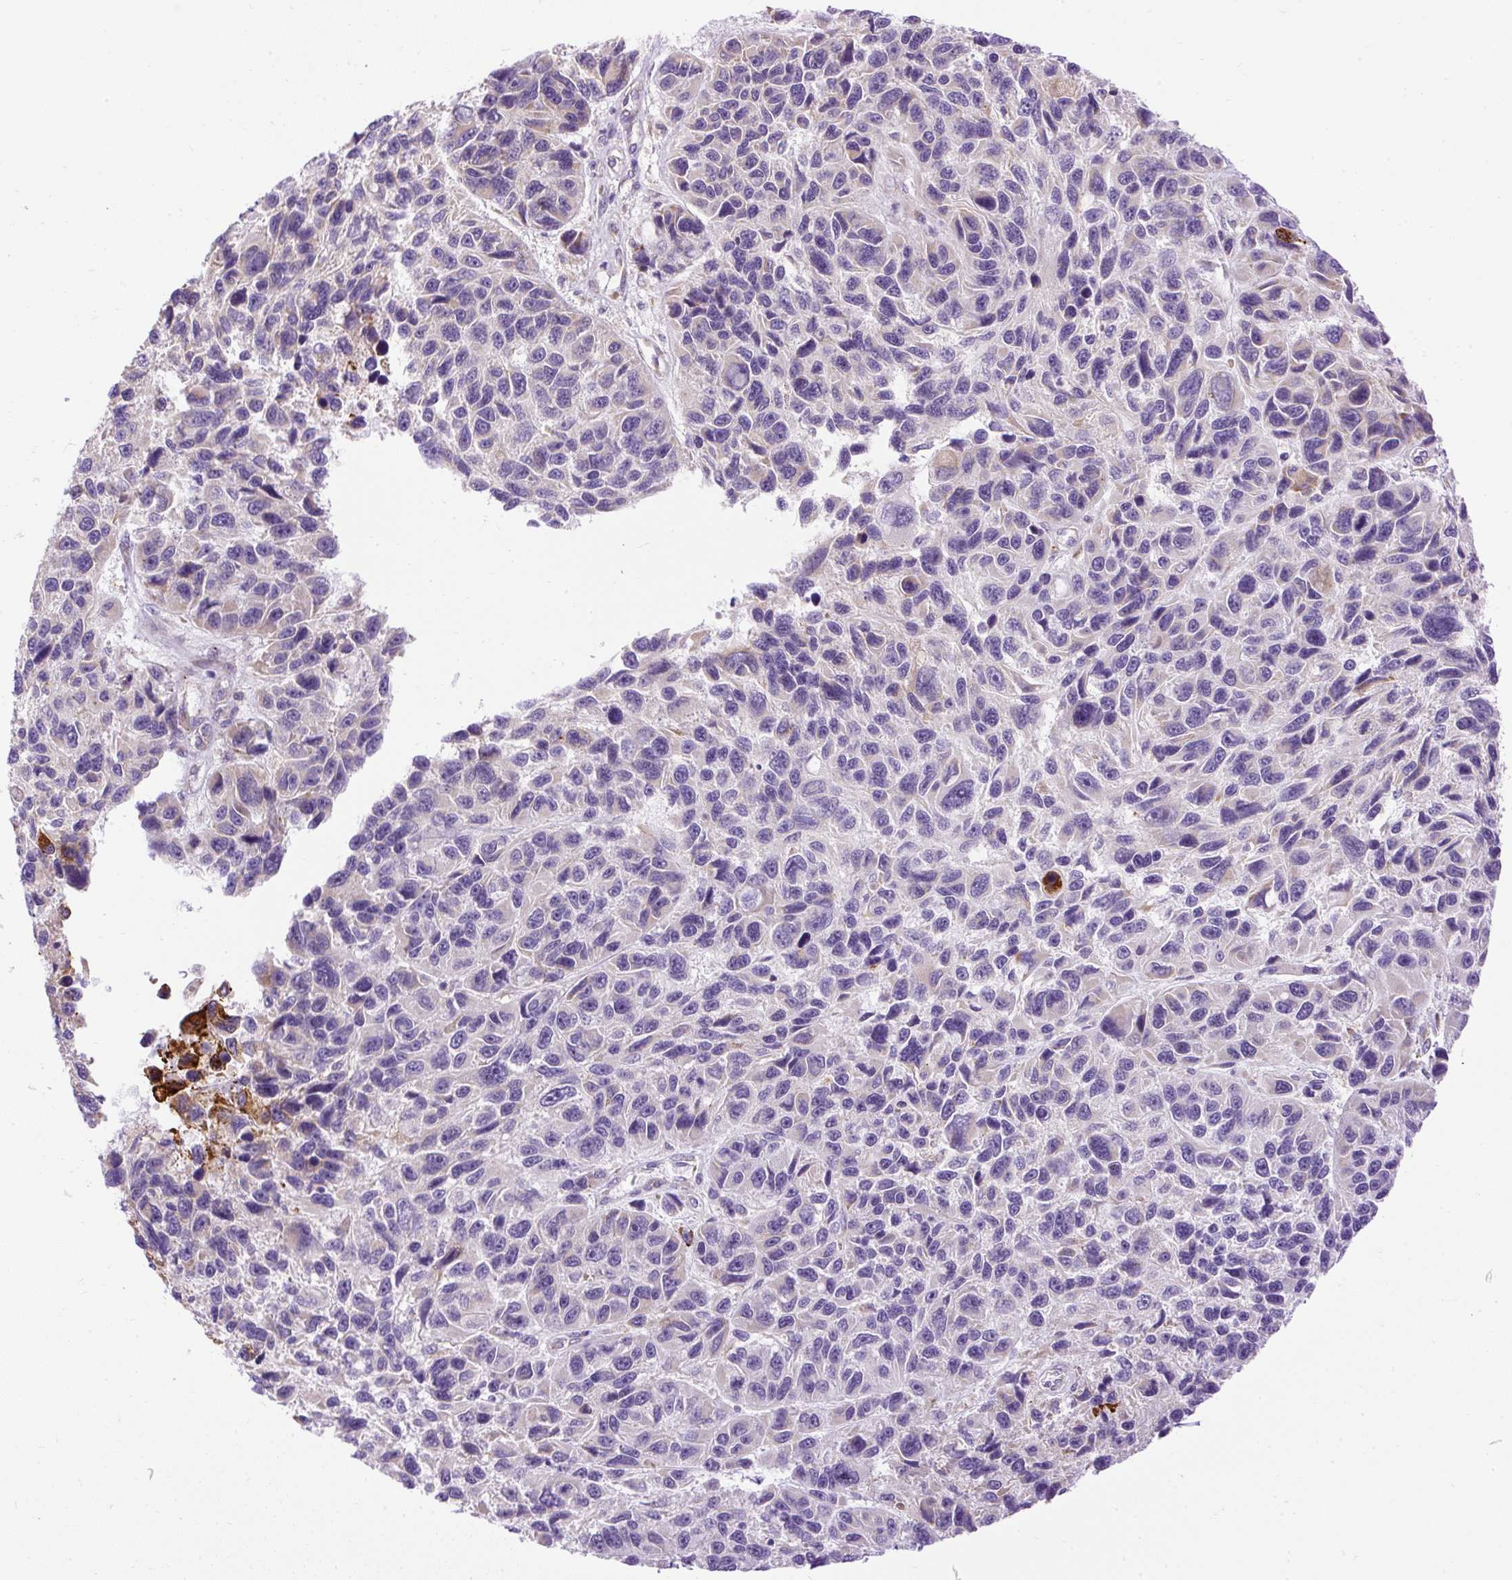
{"staining": {"intensity": "negative", "quantity": "none", "location": "none"}, "tissue": "melanoma", "cell_type": "Tumor cells", "image_type": "cancer", "snomed": [{"axis": "morphology", "description": "Malignant melanoma, NOS"}, {"axis": "topography", "description": "Skin"}], "caption": "Immunohistochemistry (IHC) of malignant melanoma demonstrates no expression in tumor cells. The staining was performed using DAB to visualize the protein expression in brown, while the nuclei were stained in blue with hematoxylin (Magnification: 20x).", "gene": "SYBU", "patient": {"sex": "male", "age": 53}}